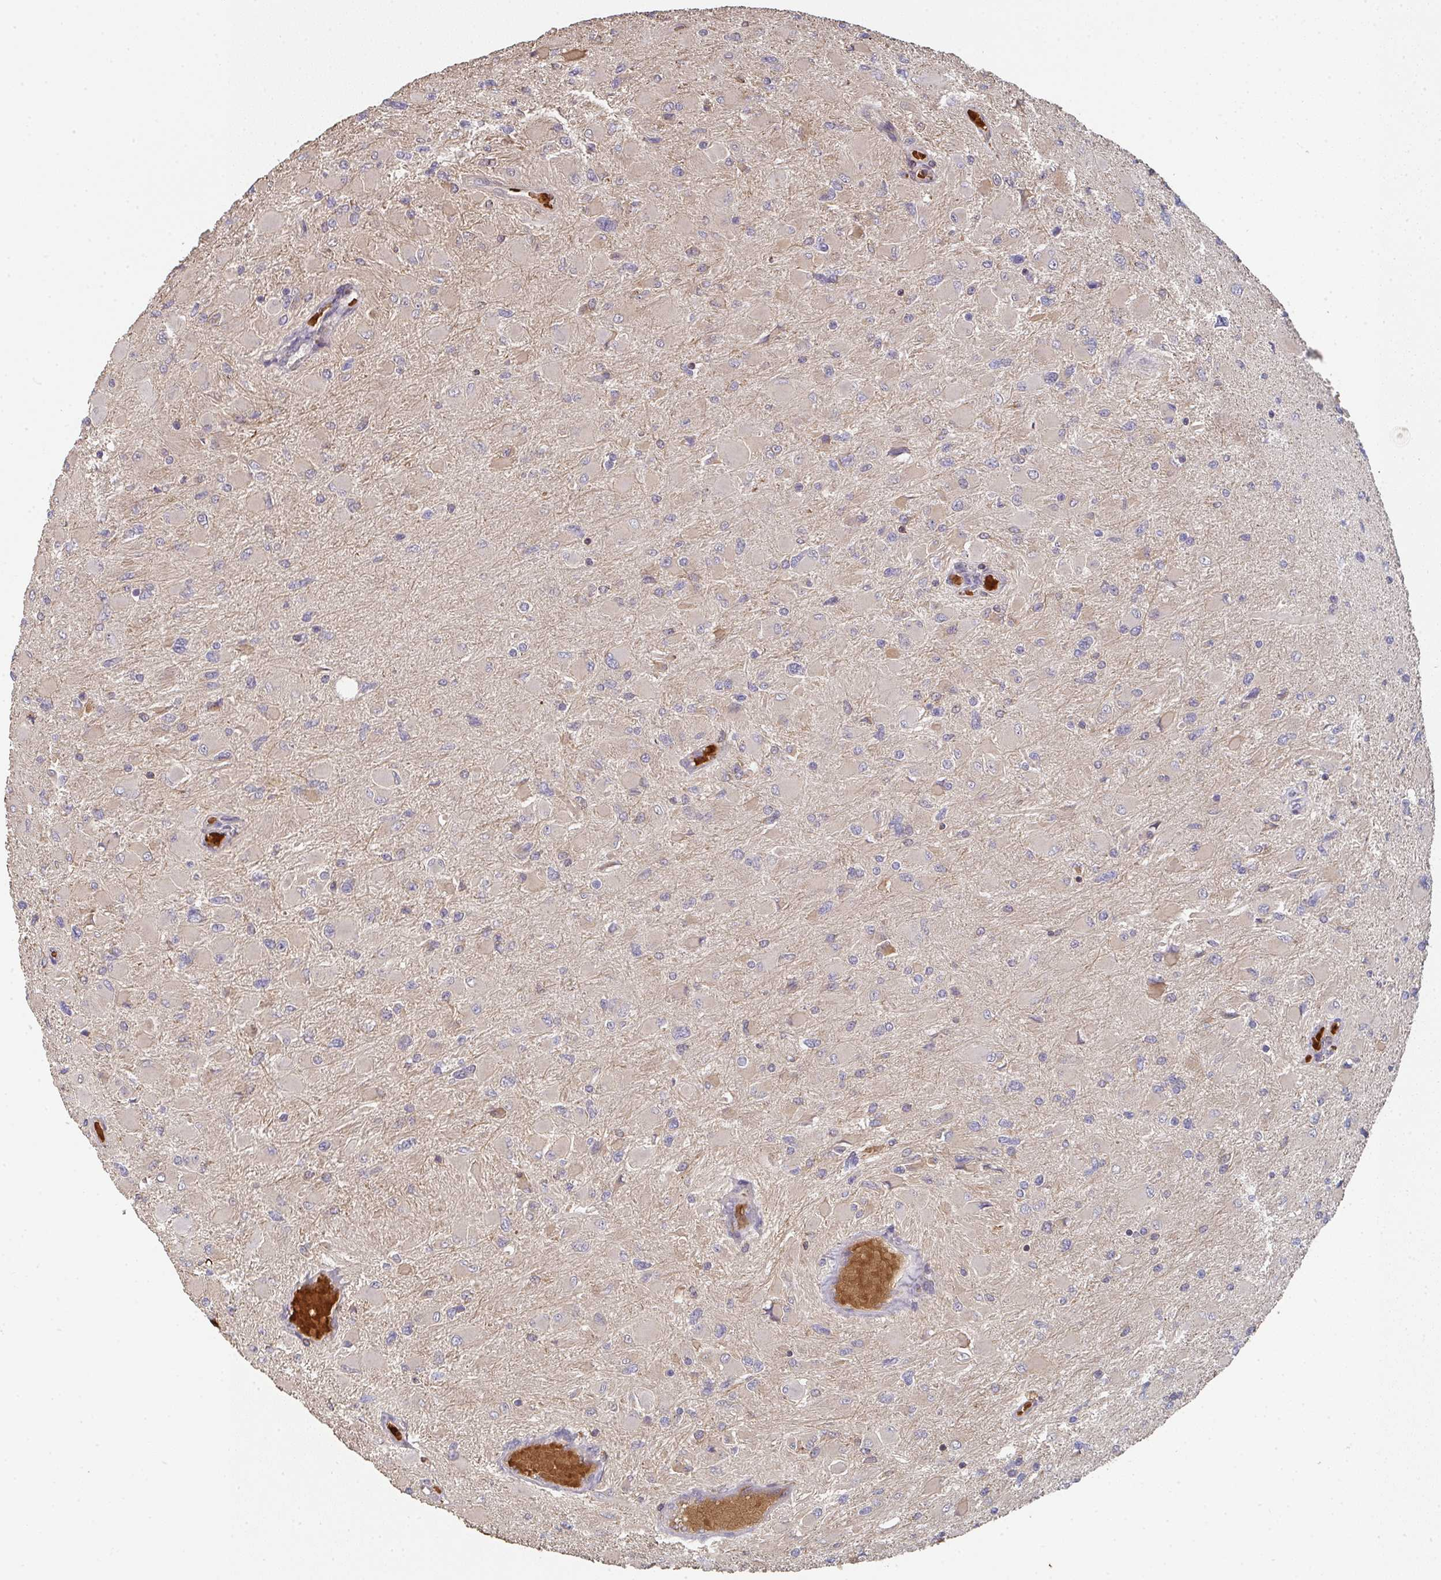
{"staining": {"intensity": "negative", "quantity": "none", "location": "none"}, "tissue": "glioma", "cell_type": "Tumor cells", "image_type": "cancer", "snomed": [{"axis": "morphology", "description": "Glioma, malignant, High grade"}, {"axis": "topography", "description": "Cerebral cortex"}], "caption": "Malignant high-grade glioma was stained to show a protein in brown. There is no significant staining in tumor cells.", "gene": "POLG", "patient": {"sex": "female", "age": 36}}